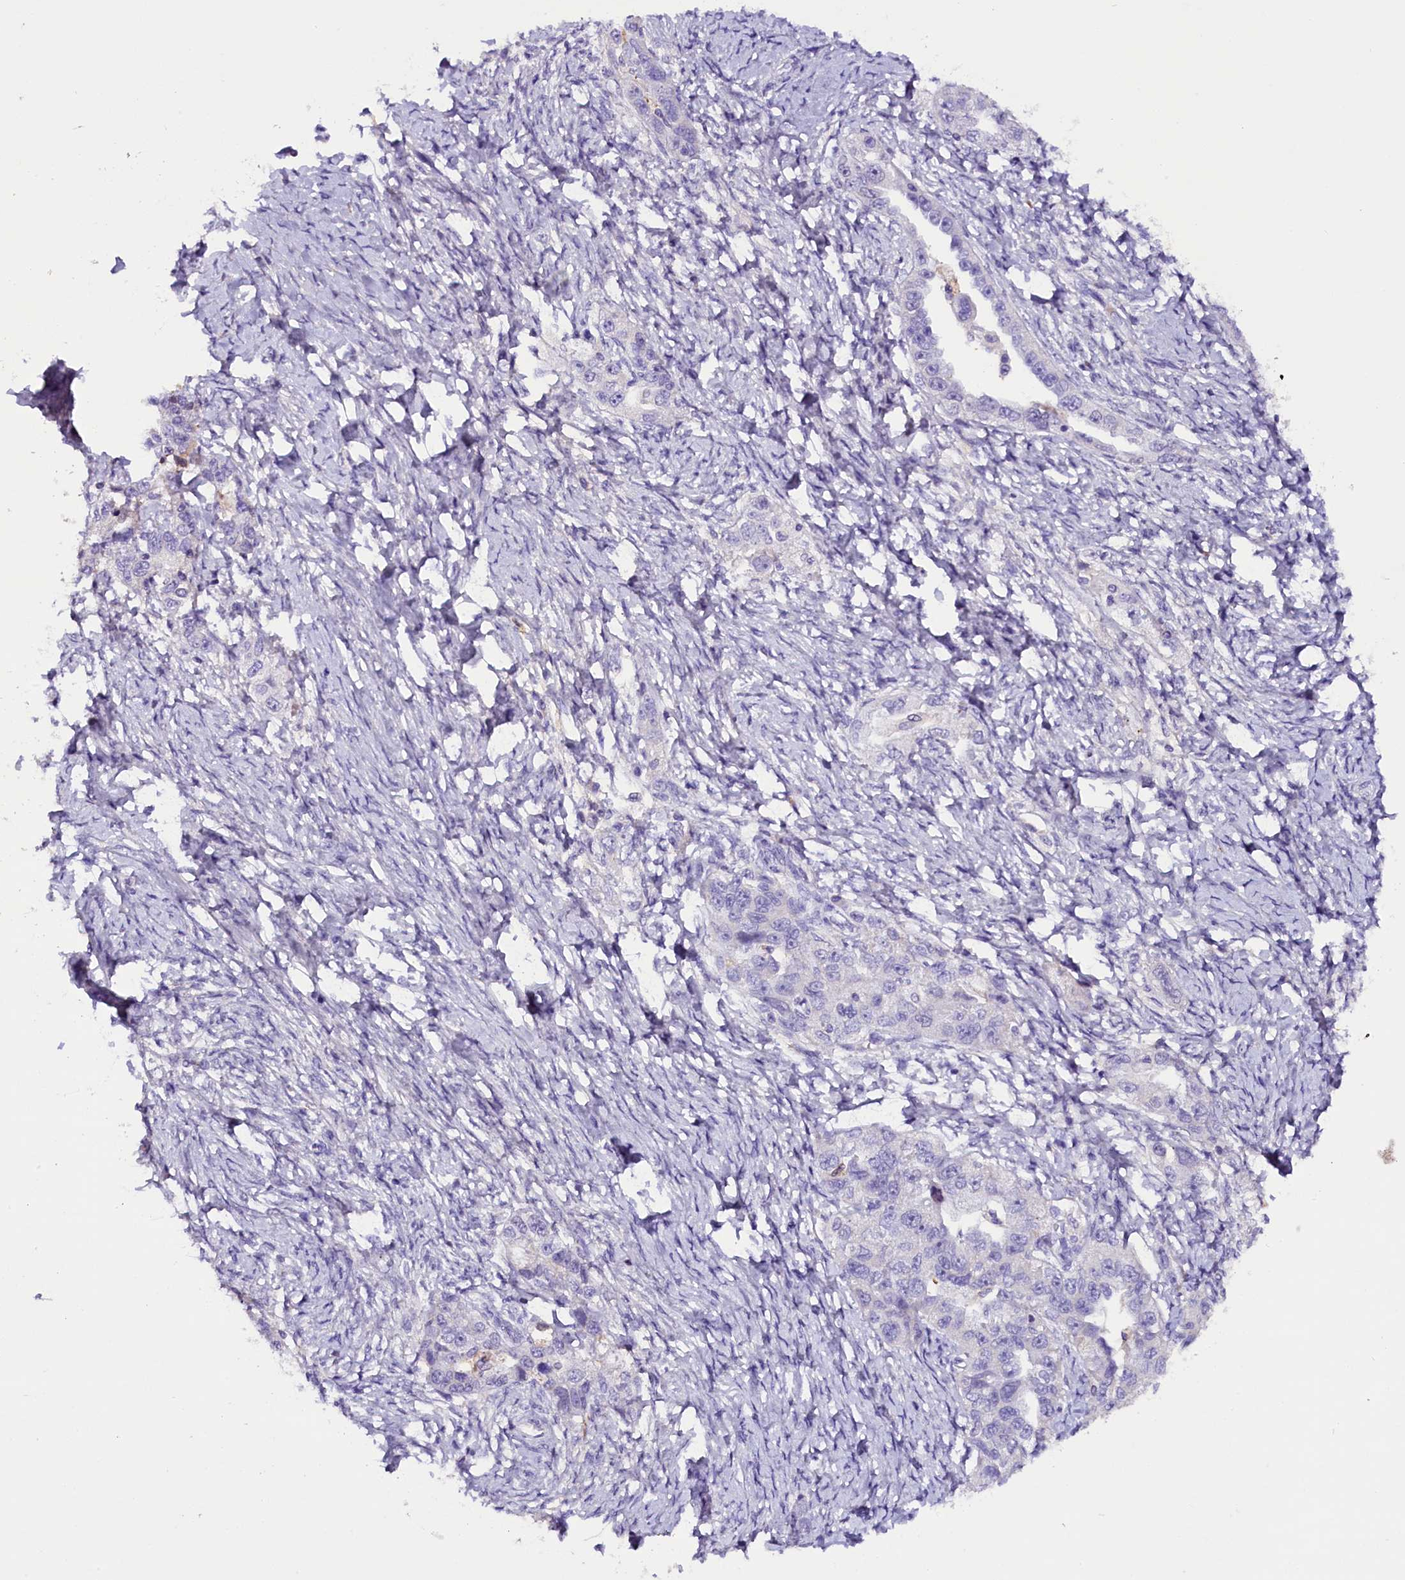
{"staining": {"intensity": "negative", "quantity": "none", "location": "none"}, "tissue": "ovarian cancer", "cell_type": "Tumor cells", "image_type": "cancer", "snomed": [{"axis": "morphology", "description": "Carcinoma, NOS"}, {"axis": "morphology", "description": "Cystadenocarcinoma, serous, NOS"}, {"axis": "topography", "description": "Ovary"}], "caption": "Ovarian cancer was stained to show a protein in brown. There is no significant positivity in tumor cells.", "gene": "MEX3B", "patient": {"sex": "female", "age": 69}}